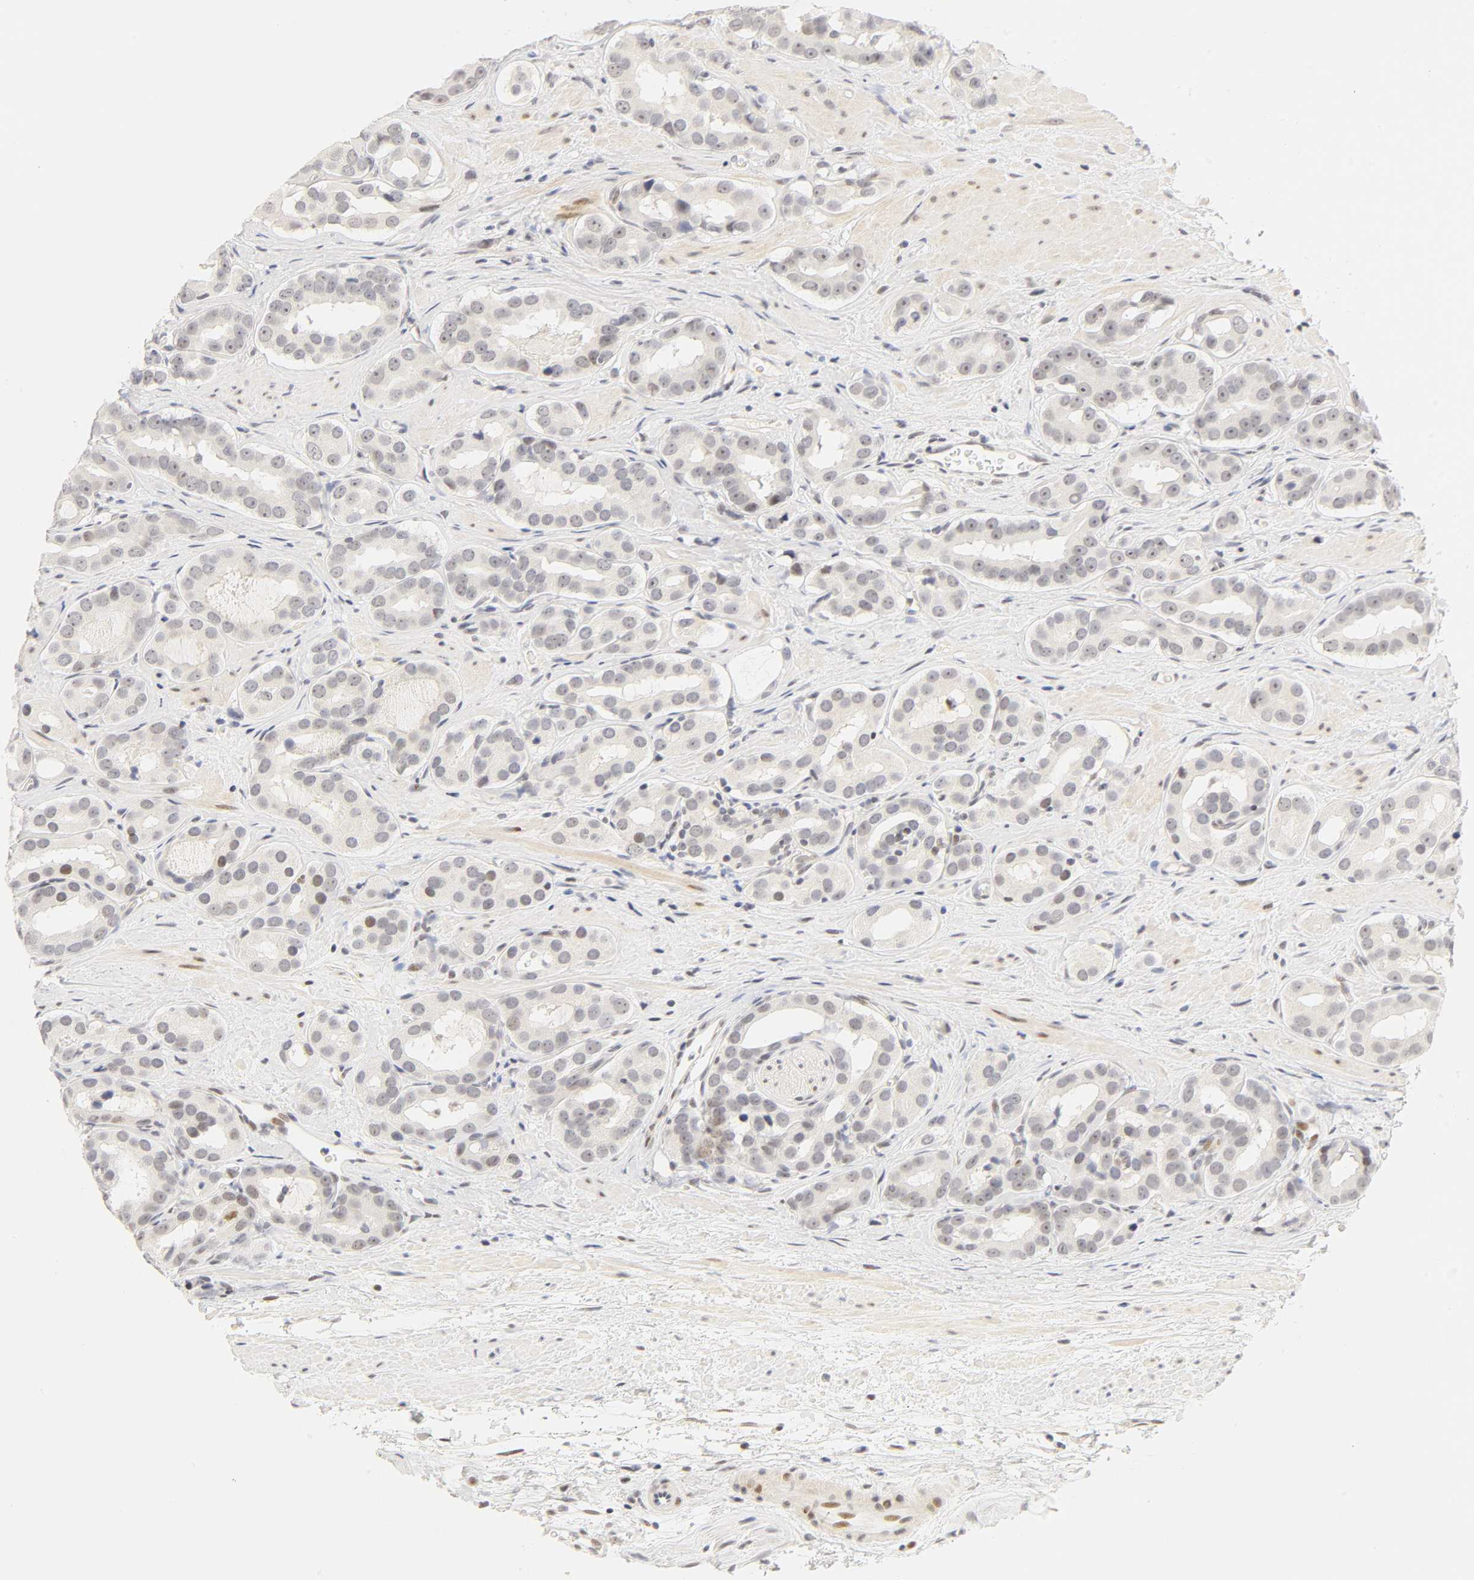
{"staining": {"intensity": "weak", "quantity": "<25%", "location": "nuclear"}, "tissue": "prostate cancer", "cell_type": "Tumor cells", "image_type": "cancer", "snomed": [{"axis": "morphology", "description": "Adenocarcinoma, Low grade"}, {"axis": "topography", "description": "Prostate"}], "caption": "A photomicrograph of prostate low-grade adenocarcinoma stained for a protein displays no brown staining in tumor cells.", "gene": "MNAT1", "patient": {"sex": "male", "age": 59}}